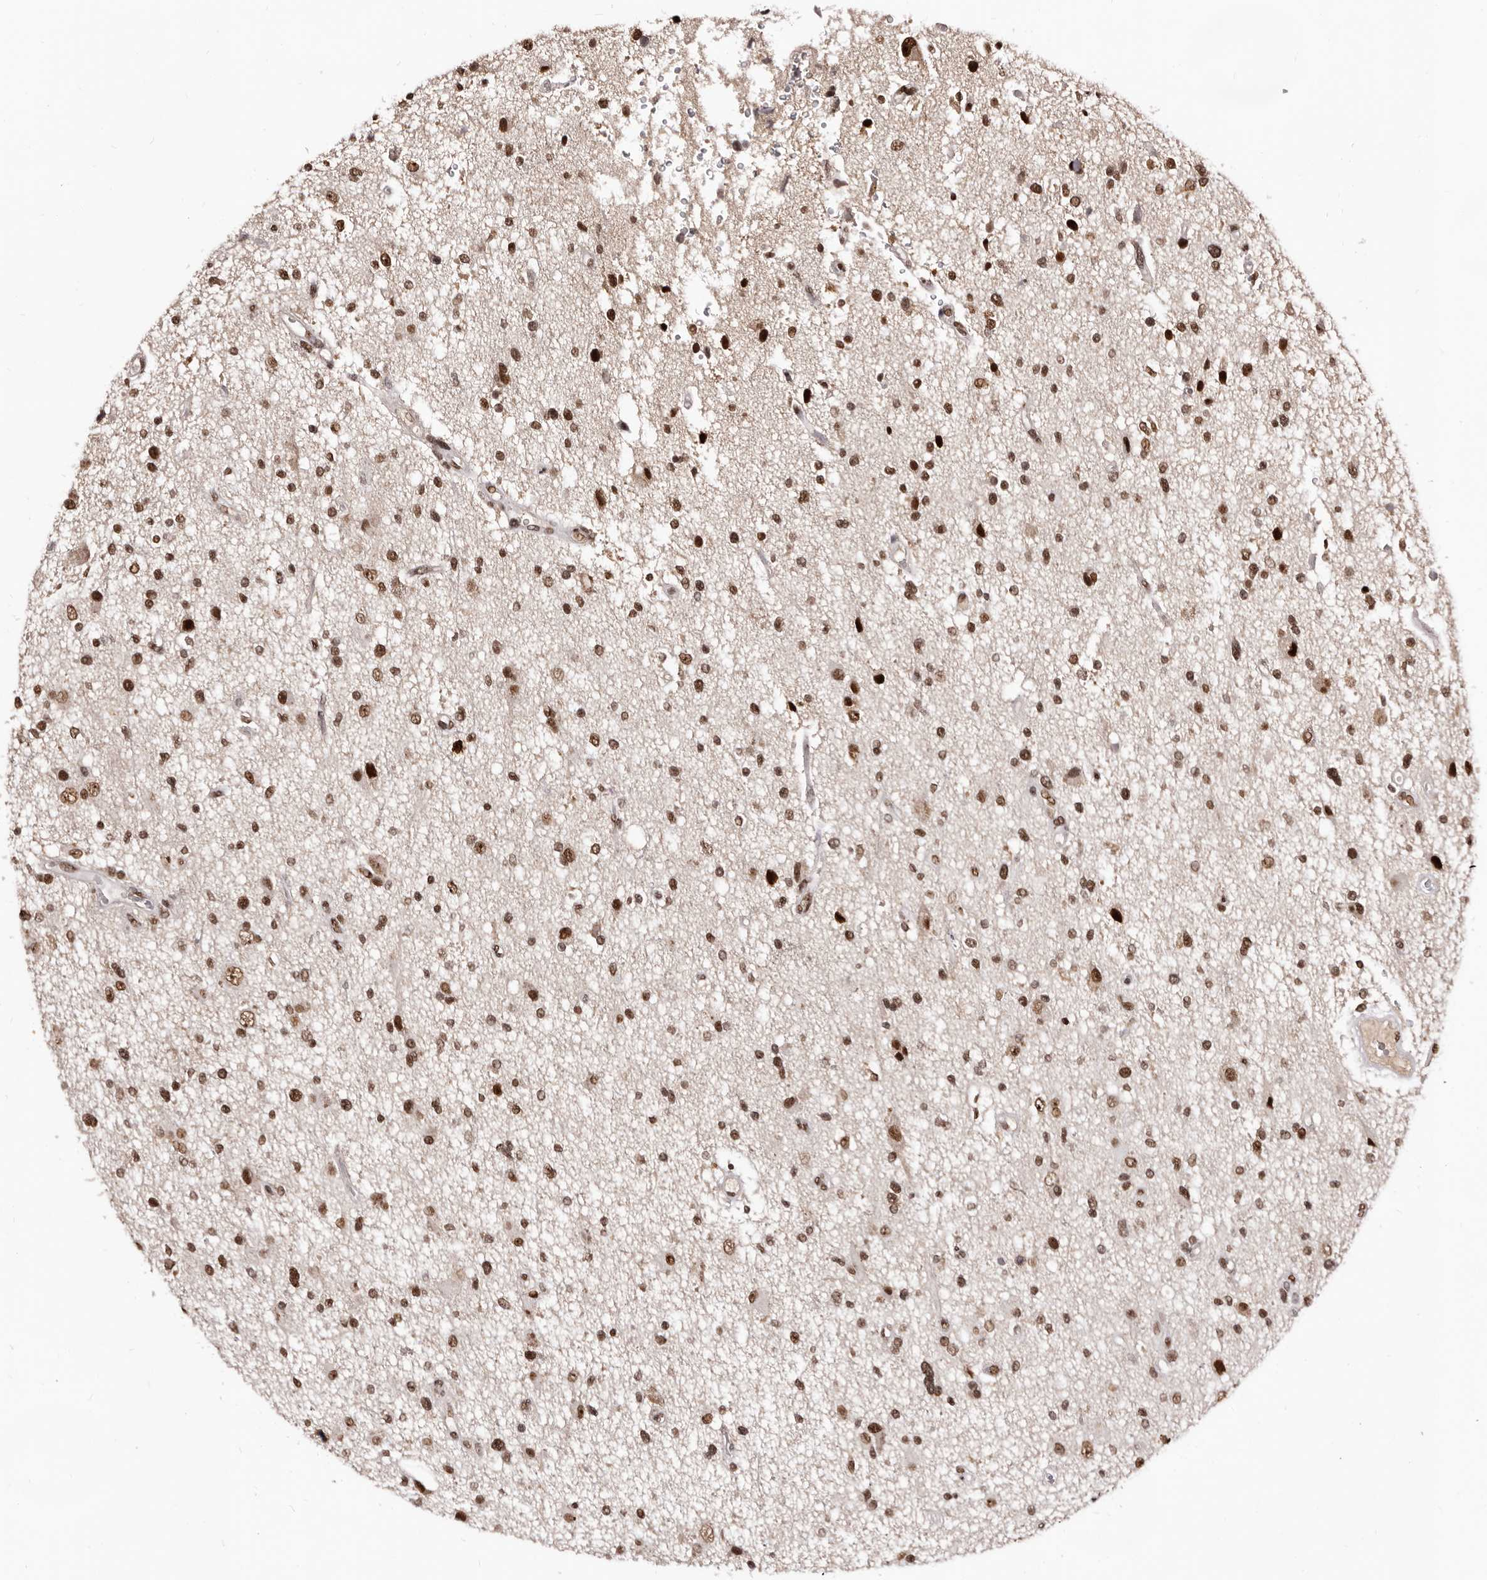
{"staining": {"intensity": "moderate", "quantity": ">75%", "location": "nuclear"}, "tissue": "glioma", "cell_type": "Tumor cells", "image_type": "cancer", "snomed": [{"axis": "morphology", "description": "Glioma, malignant, High grade"}, {"axis": "topography", "description": "Brain"}], "caption": "This image exhibits IHC staining of human malignant high-grade glioma, with medium moderate nuclear positivity in about >75% of tumor cells.", "gene": "ANAPC11", "patient": {"sex": "male", "age": 33}}